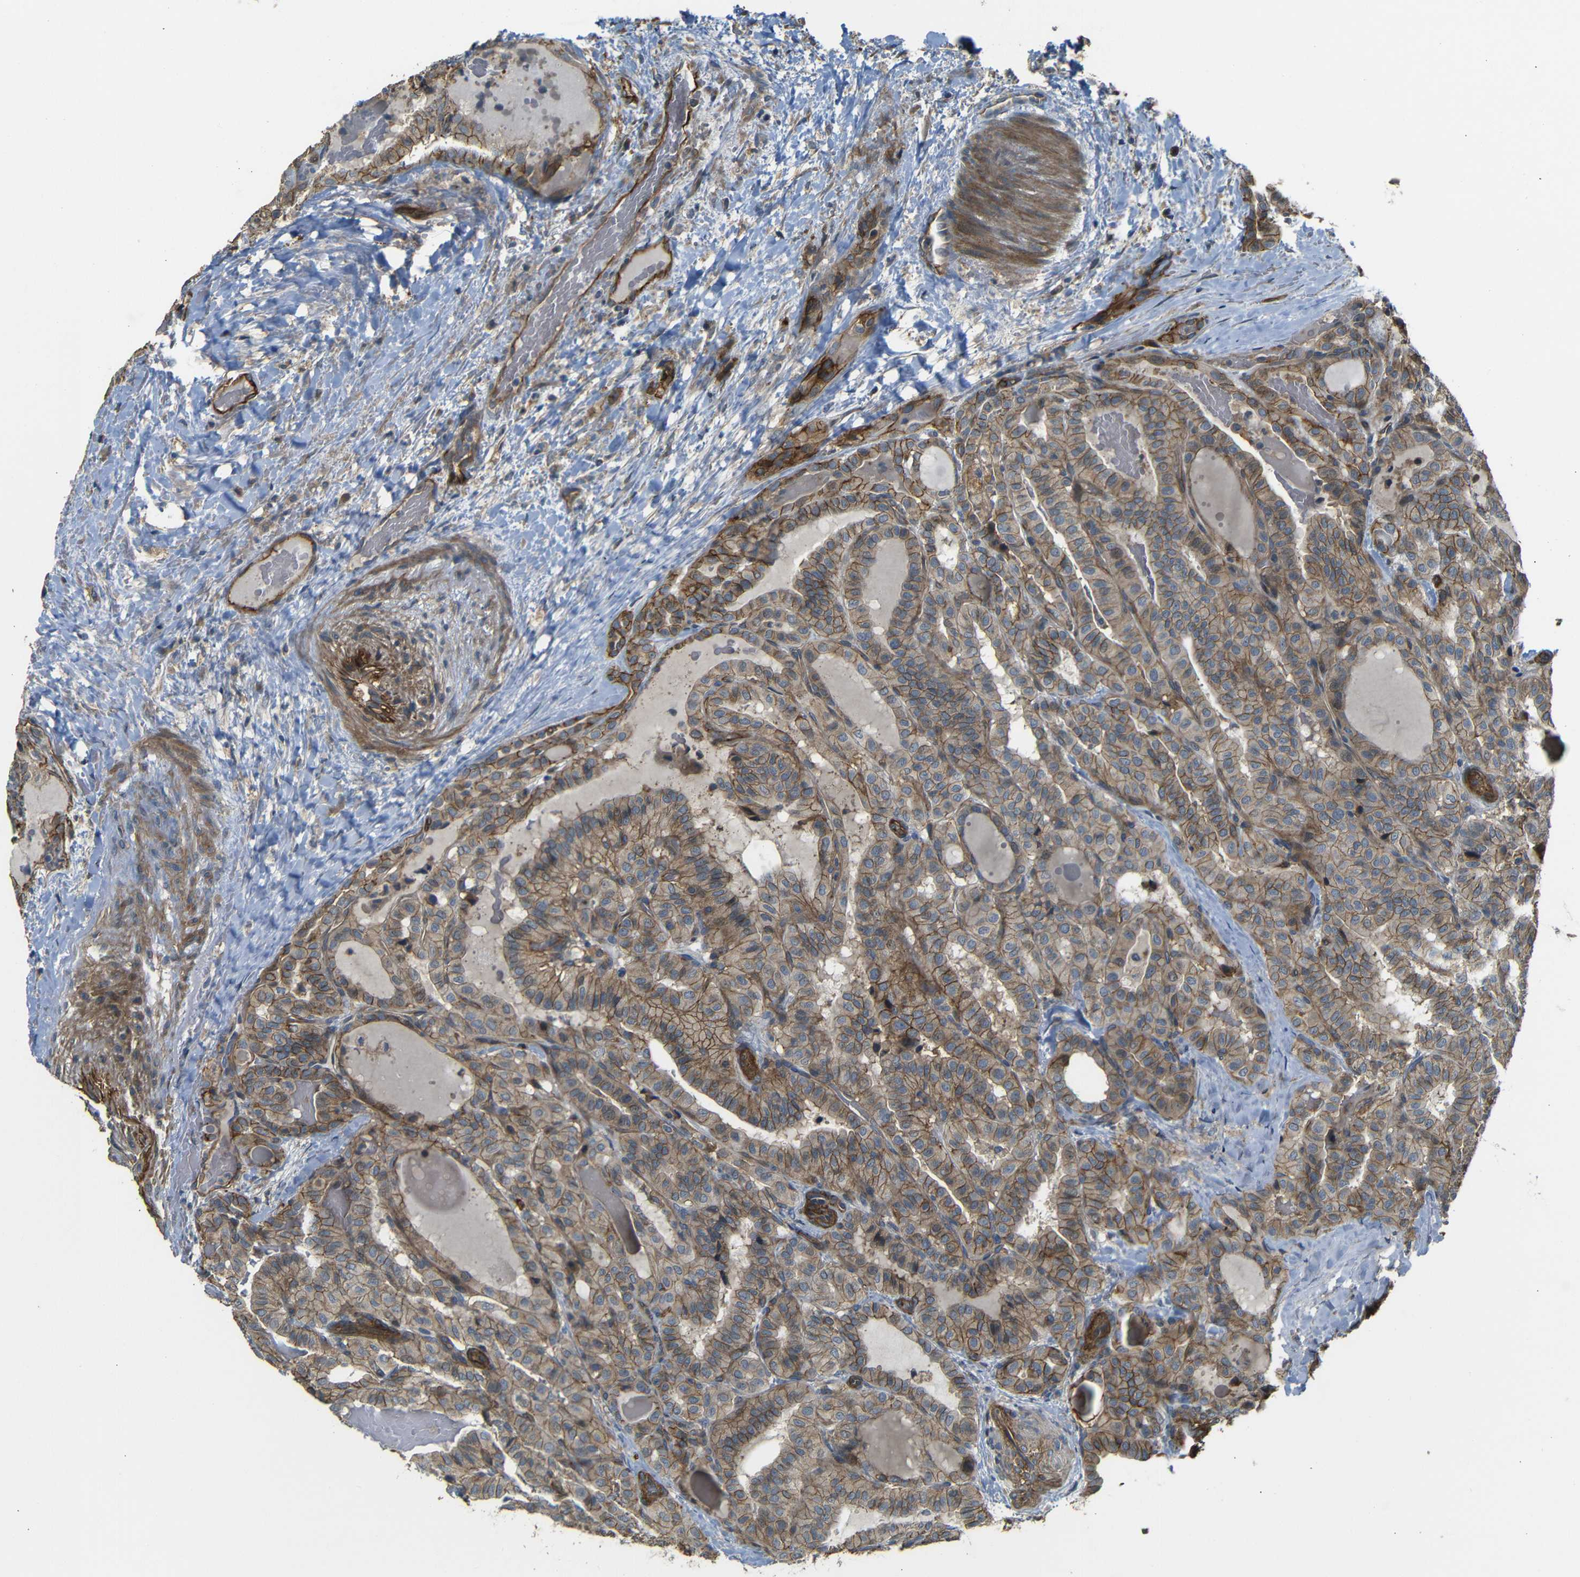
{"staining": {"intensity": "moderate", "quantity": ">75%", "location": "cytoplasmic/membranous"}, "tissue": "thyroid cancer", "cell_type": "Tumor cells", "image_type": "cancer", "snomed": [{"axis": "morphology", "description": "Papillary adenocarcinoma, NOS"}, {"axis": "topography", "description": "Thyroid gland"}], "caption": "Moderate cytoplasmic/membranous positivity is appreciated in approximately >75% of tumor cells in thyroid cancer.", "gene": "RELL1", "patient": {"sex": "male", "age": 77}}